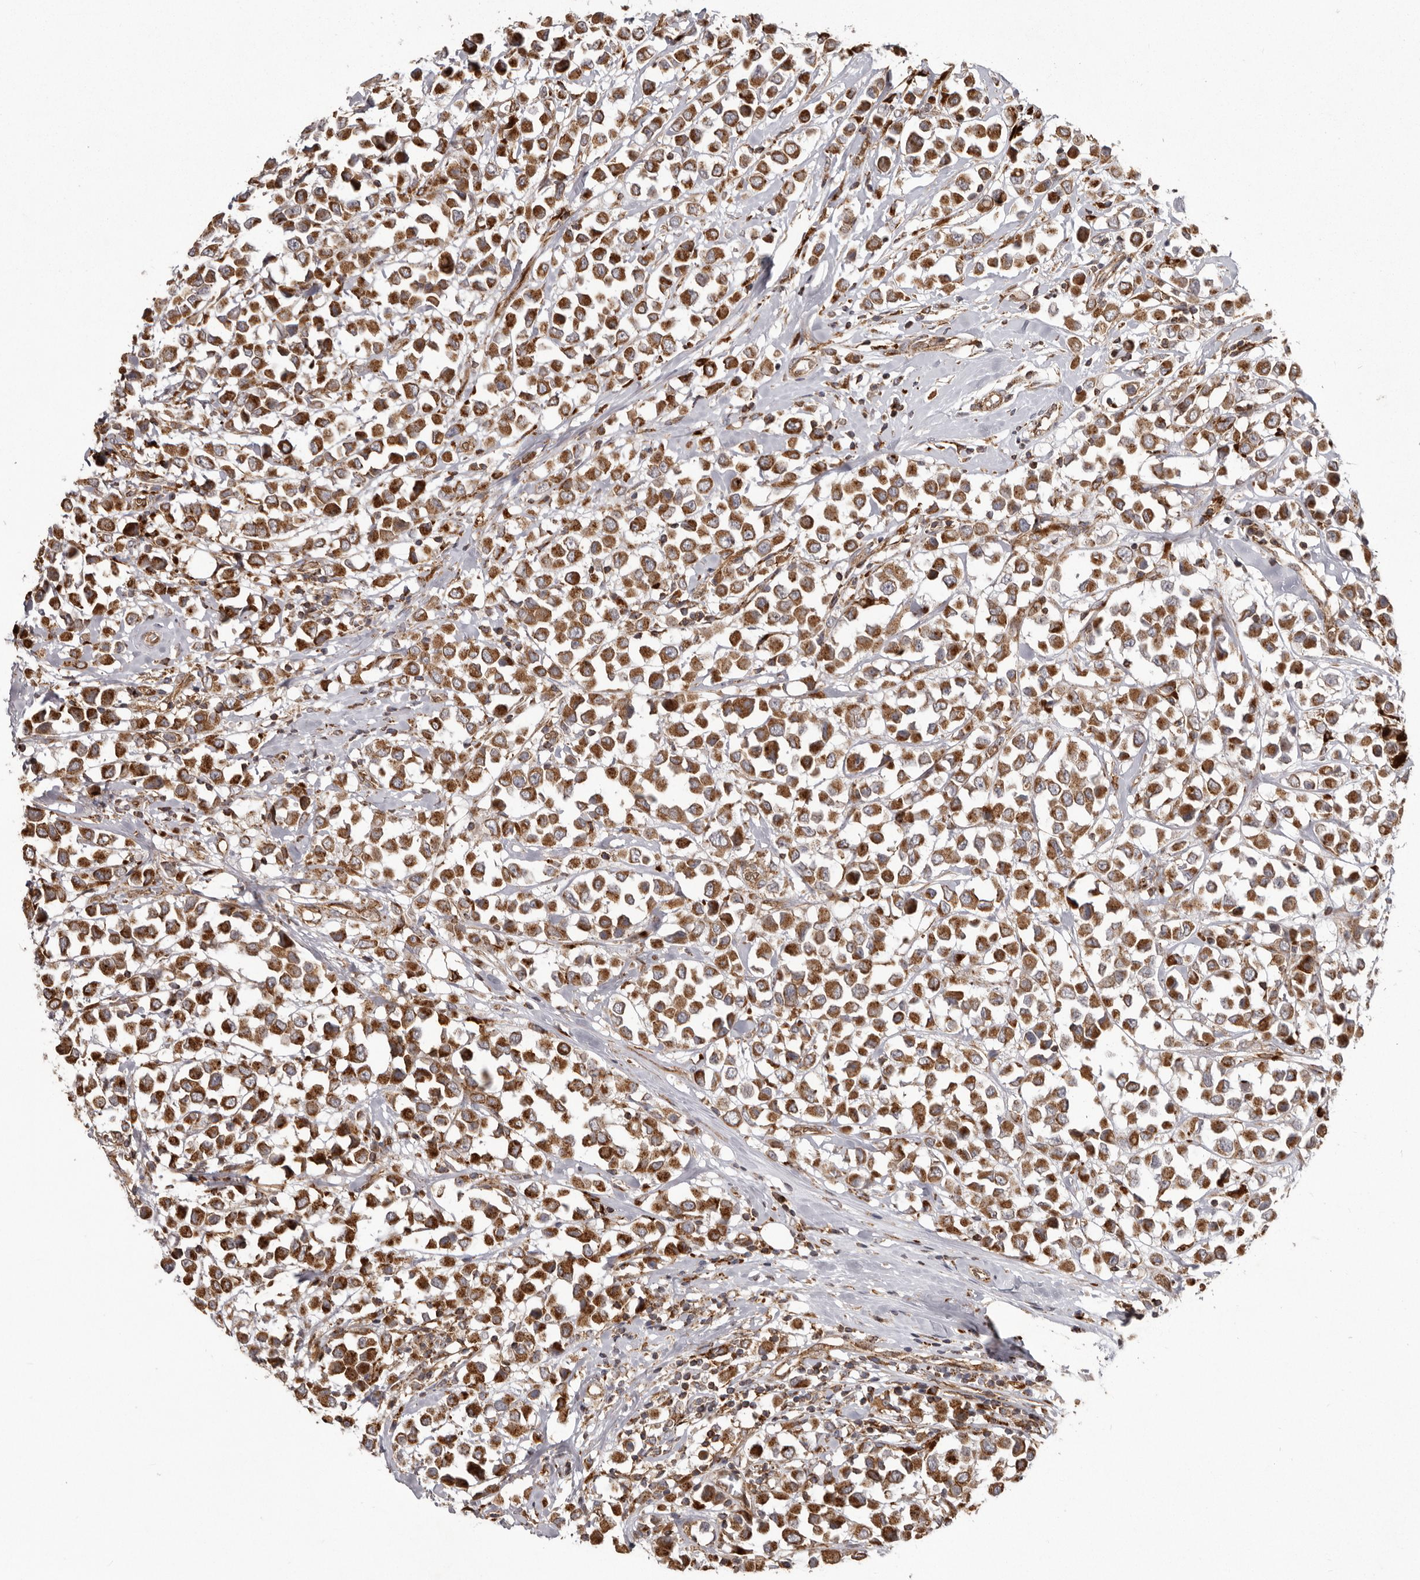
{"staining": {"intensity": "moderate", "quantity": ">75%", "location": "cytoplasmic/membranous"}, "tissue": "breast cancer", "cell_type": "Tumor cells", "image_type": "cancer", "snomed": [{"axis": "morphology", "description": "Duct carcinoma"}, {"axis": "topography", "description": "Breast"}], "caption": "Protein staining by IHC reveals moderate cytoplasmic/membranous positivity in approximately >75% of tumor cells in breast cancer.", "gene": "NUP43", "patient": {"sex": "female", "age": 61}}